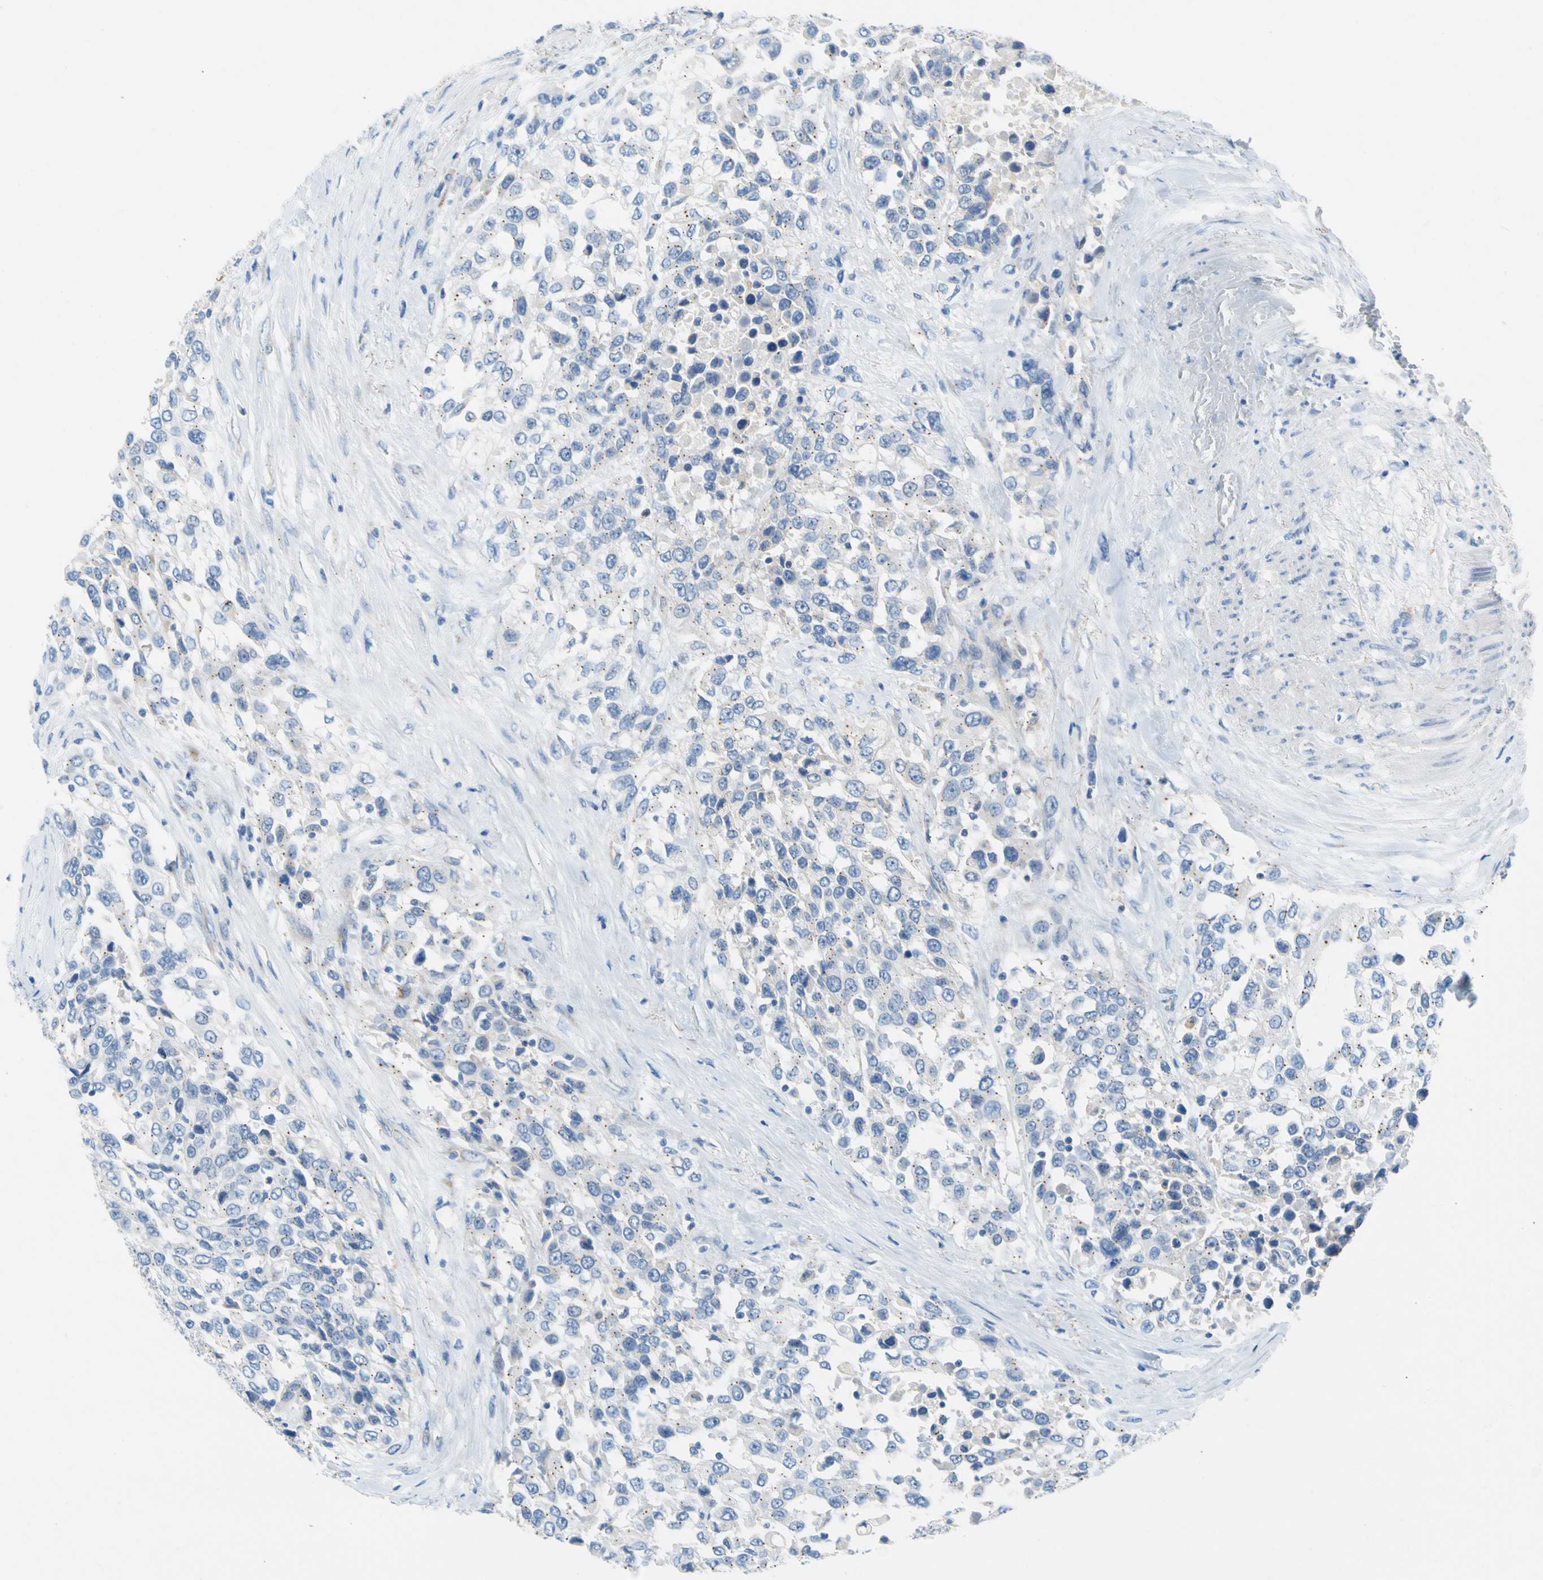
{"staining": {"intensity": "negative", "quantity": "none", "location": "none"}, "tissue": "urothelial cancer", "cell_type": "Tumor cells", "image_type": "cancer", "snomed": [{"axis": "morphology", "description": "Urothelial carcinoma, High grade"}, {"axis": "topography", "description": "Urinary bladder"}], "caption": "Immunohistochemical staining of human high-grade urothelial carcinoma demonstrates no significant expression in tumor cells.", "gene": "GASK1B", "patient": {"sex": "female", "age": 80}}